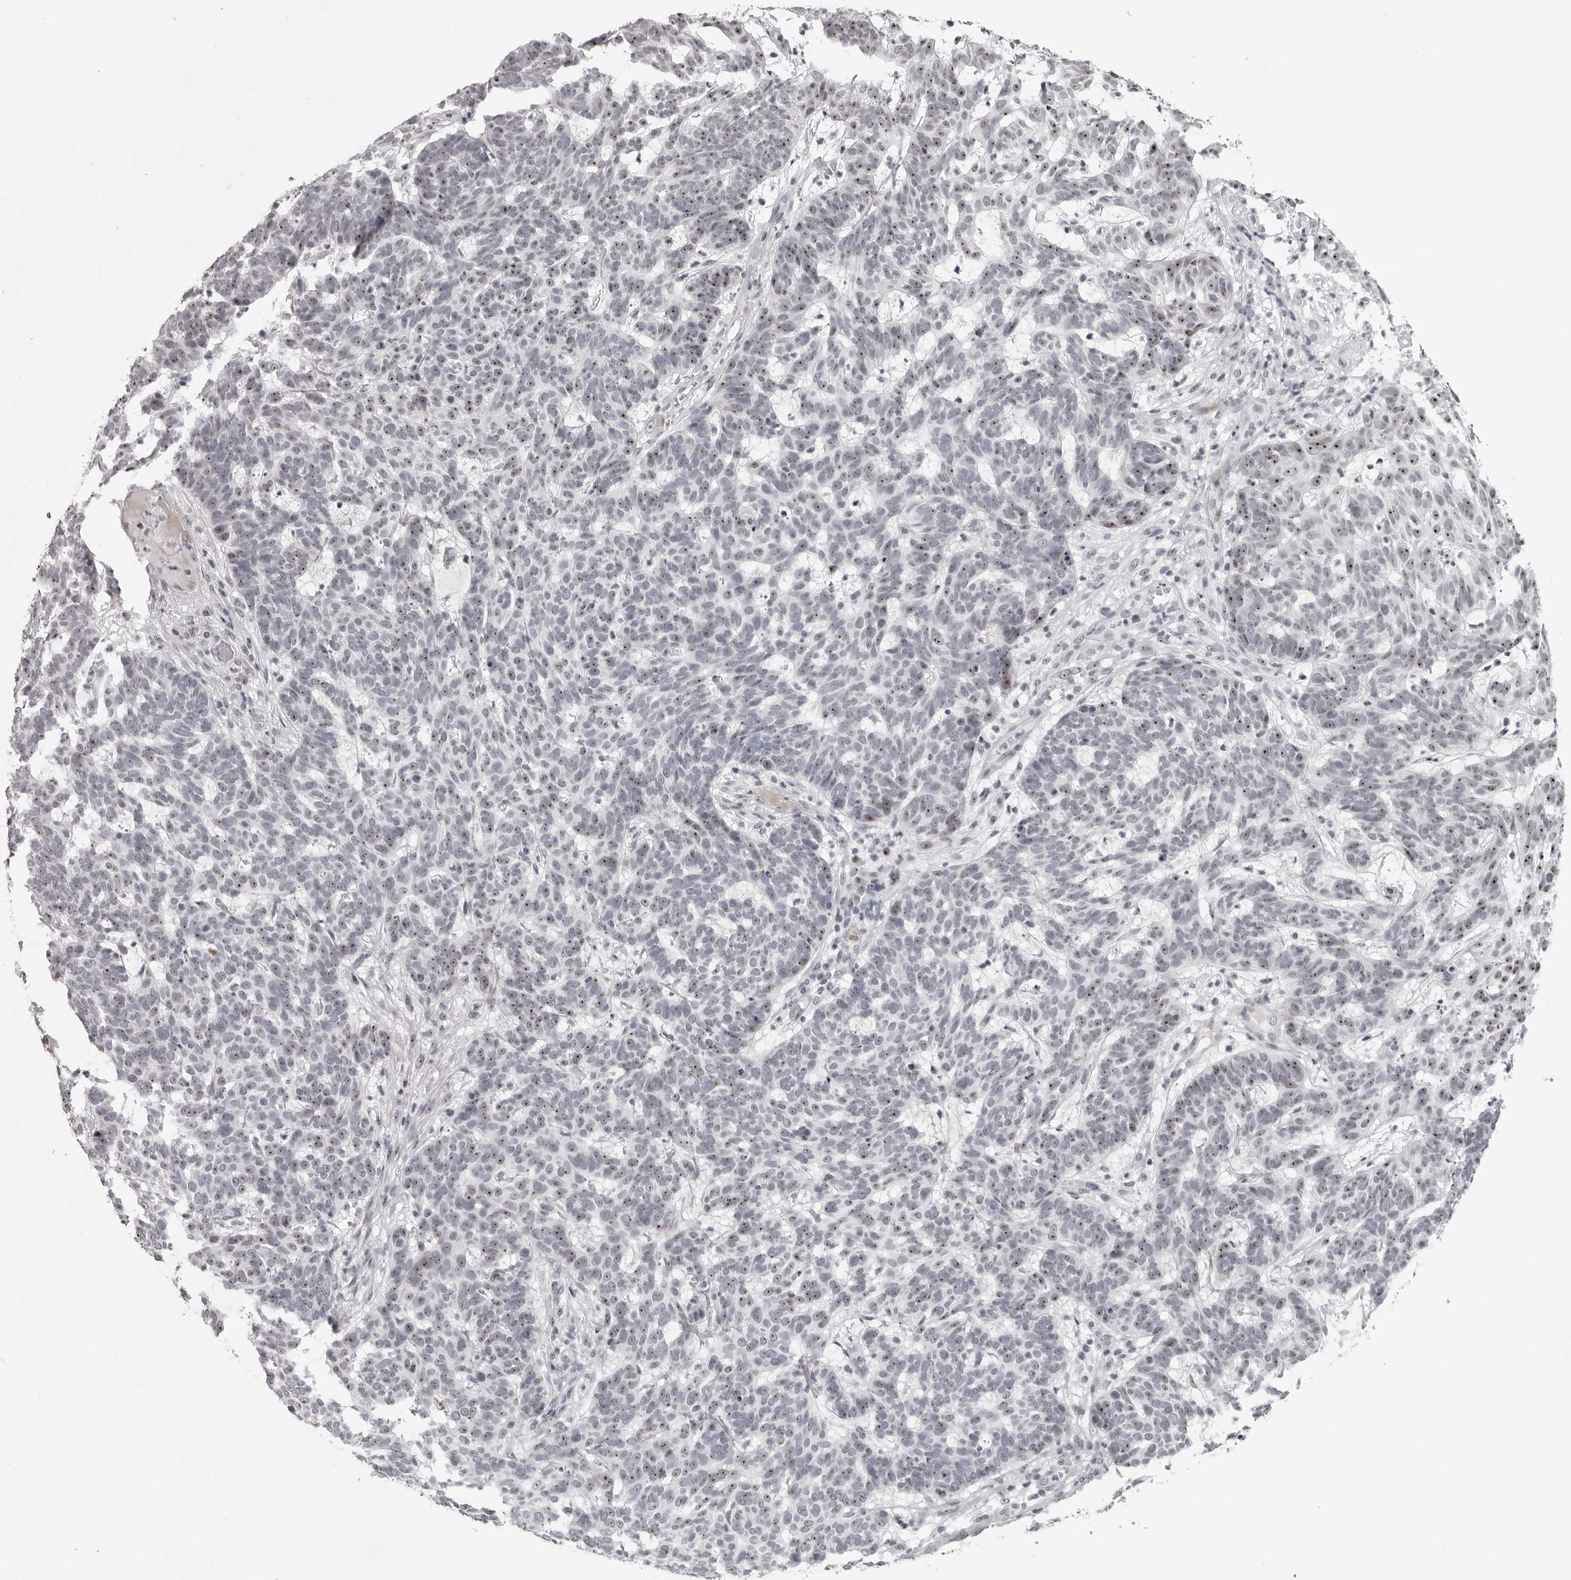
{"staining": {"intensity": "moderate", "quantity": "25%-75%", "location": "nuclear"}, "tissue": "skin cancer", "cell_type": "Tumor cells", "image_type": "cancer", "snomed": [{"axis": "morphology", "description": "Basal cell carcinoma"}, {"axis": "topography", "description": "Skin"}], "caption": "Immunohistochemistry (IHC) (DAB) staining of skin basal cell carcinoma displays moderate nuclear protein staining in approximately 25%-75% of tumor cells. (Brightfield microscopy of DAB IHC at high magnification).", "gene": "HELZ", "patient": {"sex": "male", "age": 85}}